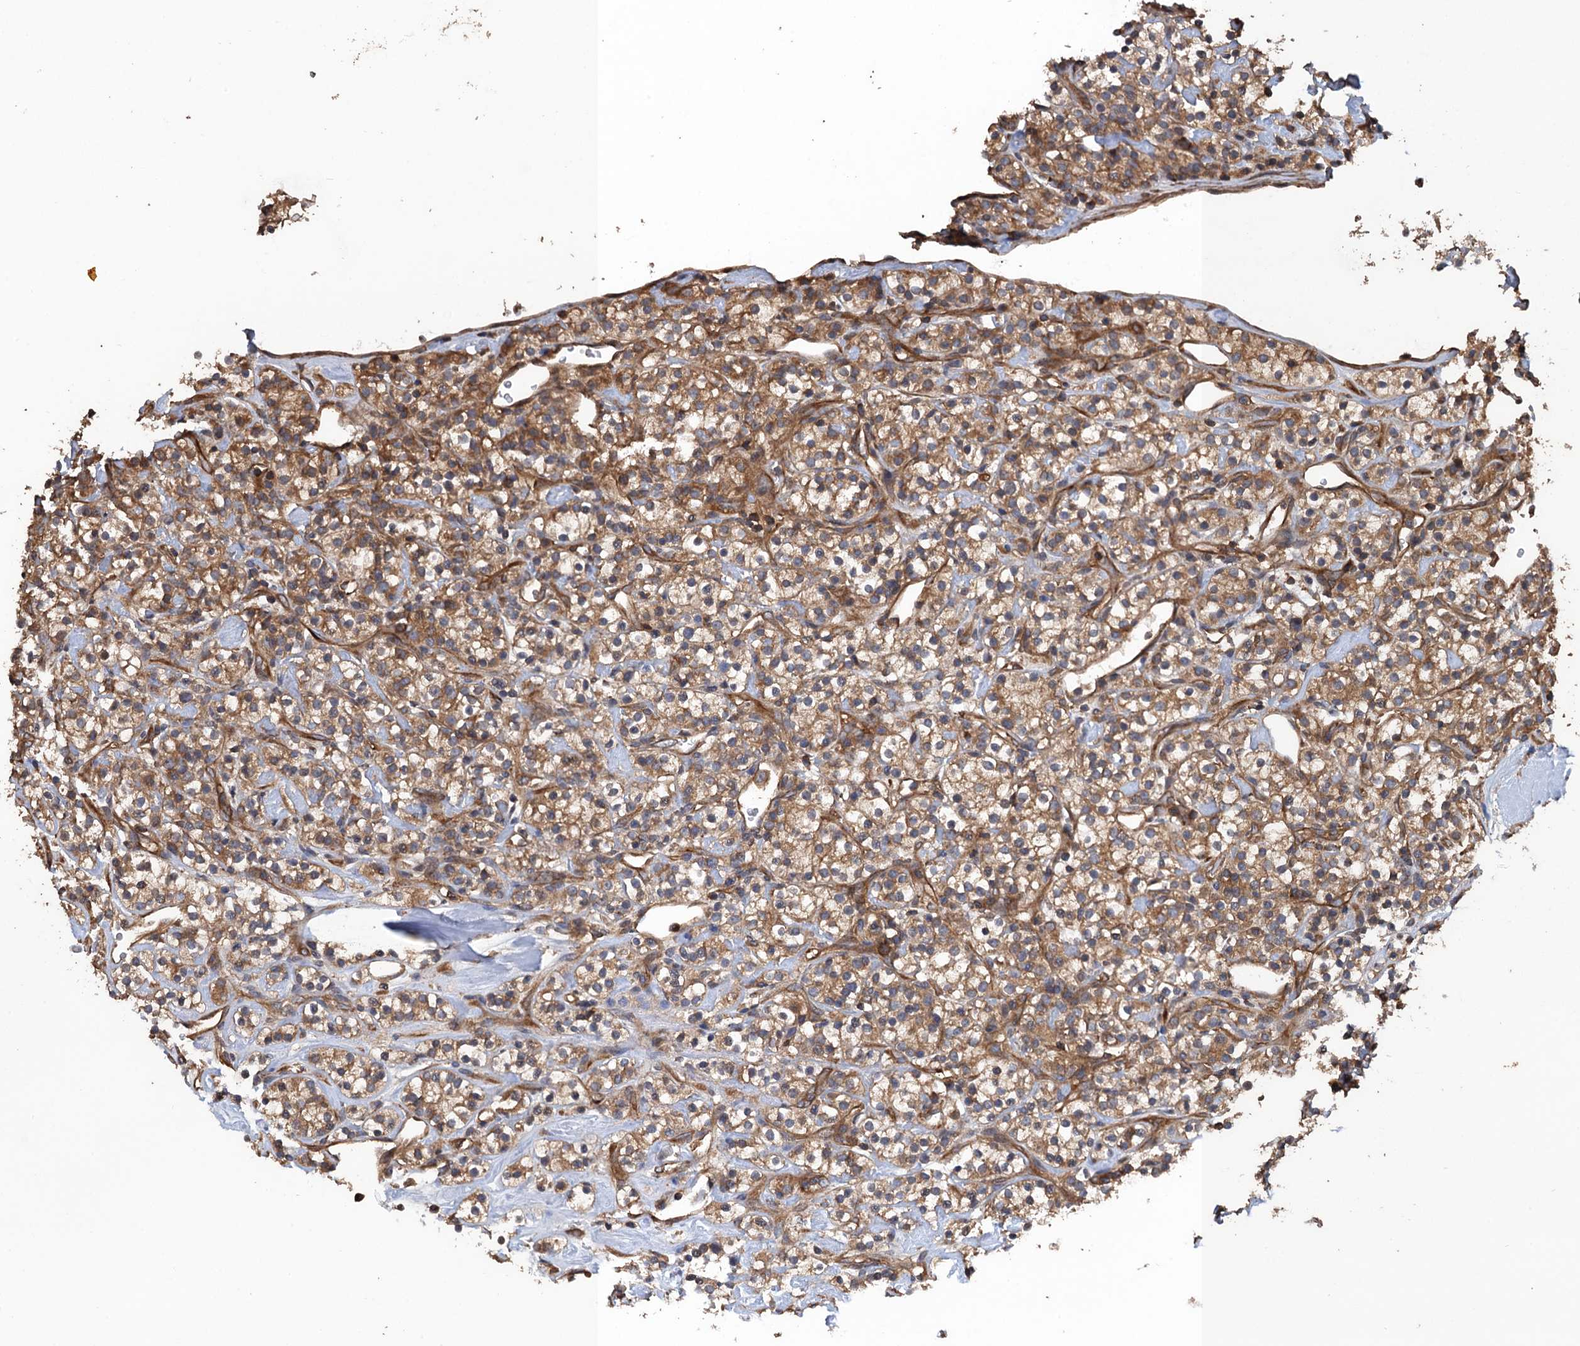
{"staining": {"intensity": "moderate", "quantity": ">75%", "location": "cytoplasmic/membranous"}, "tissue": "renal cancer", "cell_type": "Tumor cells", "image_type": "cancer", "snomed": [{"axis": "morphology", "description": "Adenocarcinoma, NOS"}, {"axis": "topography", "description": "Kidney"}], "caption": "A histopathology image showing moderate cytoplasmic/membranous positivity in approximately >75% of tumor cells in renal adenocarcinoma, as visualized by brown immunohistochemical staining.", "gene": "PPP4R1", "patient": {"sex": "male", "age": 77}}